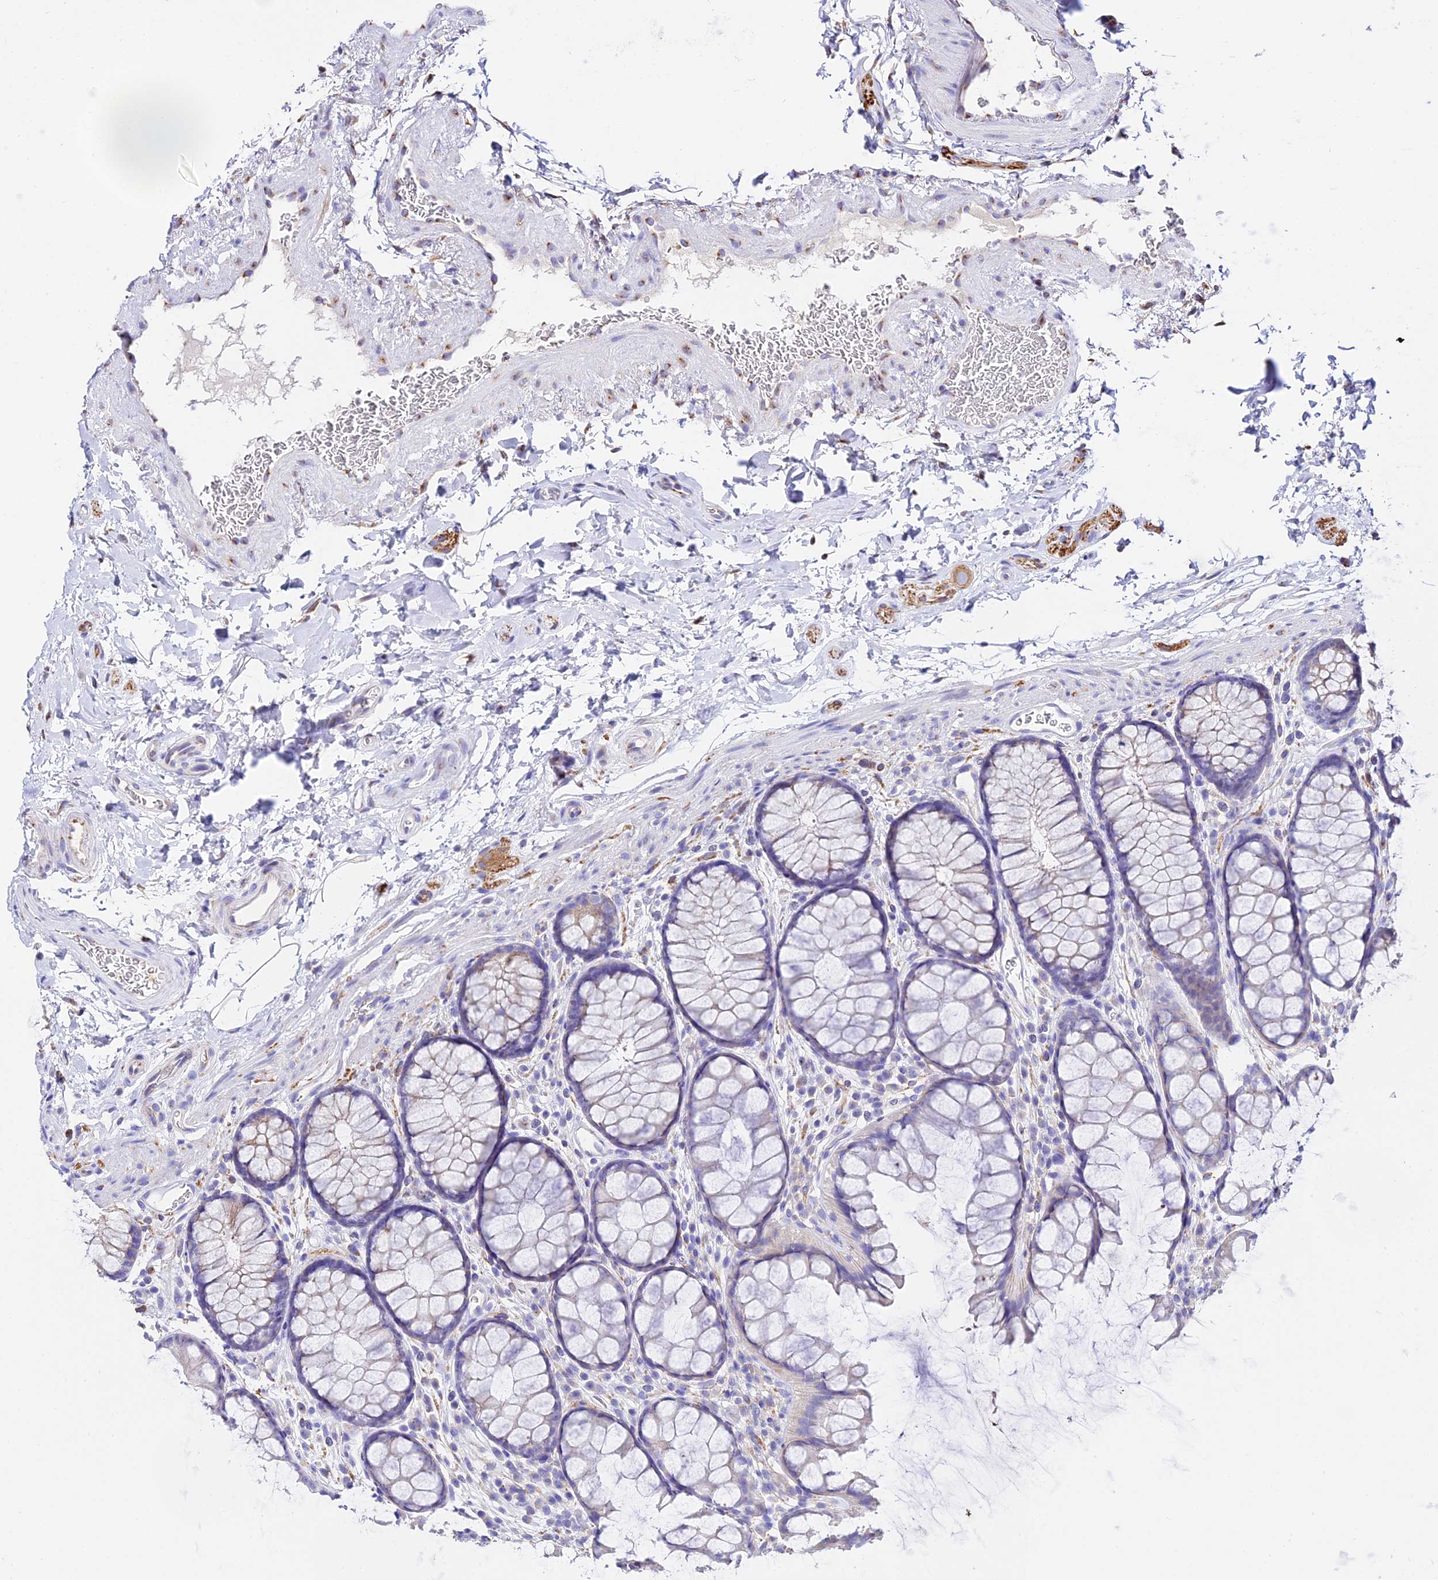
{"staining": {"intensity": "weak", "quantity": ">75%", "location": "cytoplasmic/membranous"}, "tissue": "colon", "cell_type": "Endothelial cells", "image_type": "normal", "snomed": [{"axis": "morphology", "description": "Normal tissue, NOS"}, {"axis": "topography", "description": "Colon"}], "caption": "Protein staining demonstrates weak cytoplasmic/membranous positivity in approximately >75% of endothelial cells in unremarkable colon.", "gene": "TUBA1A", "patient": {"sex": "female", "age": 82}}